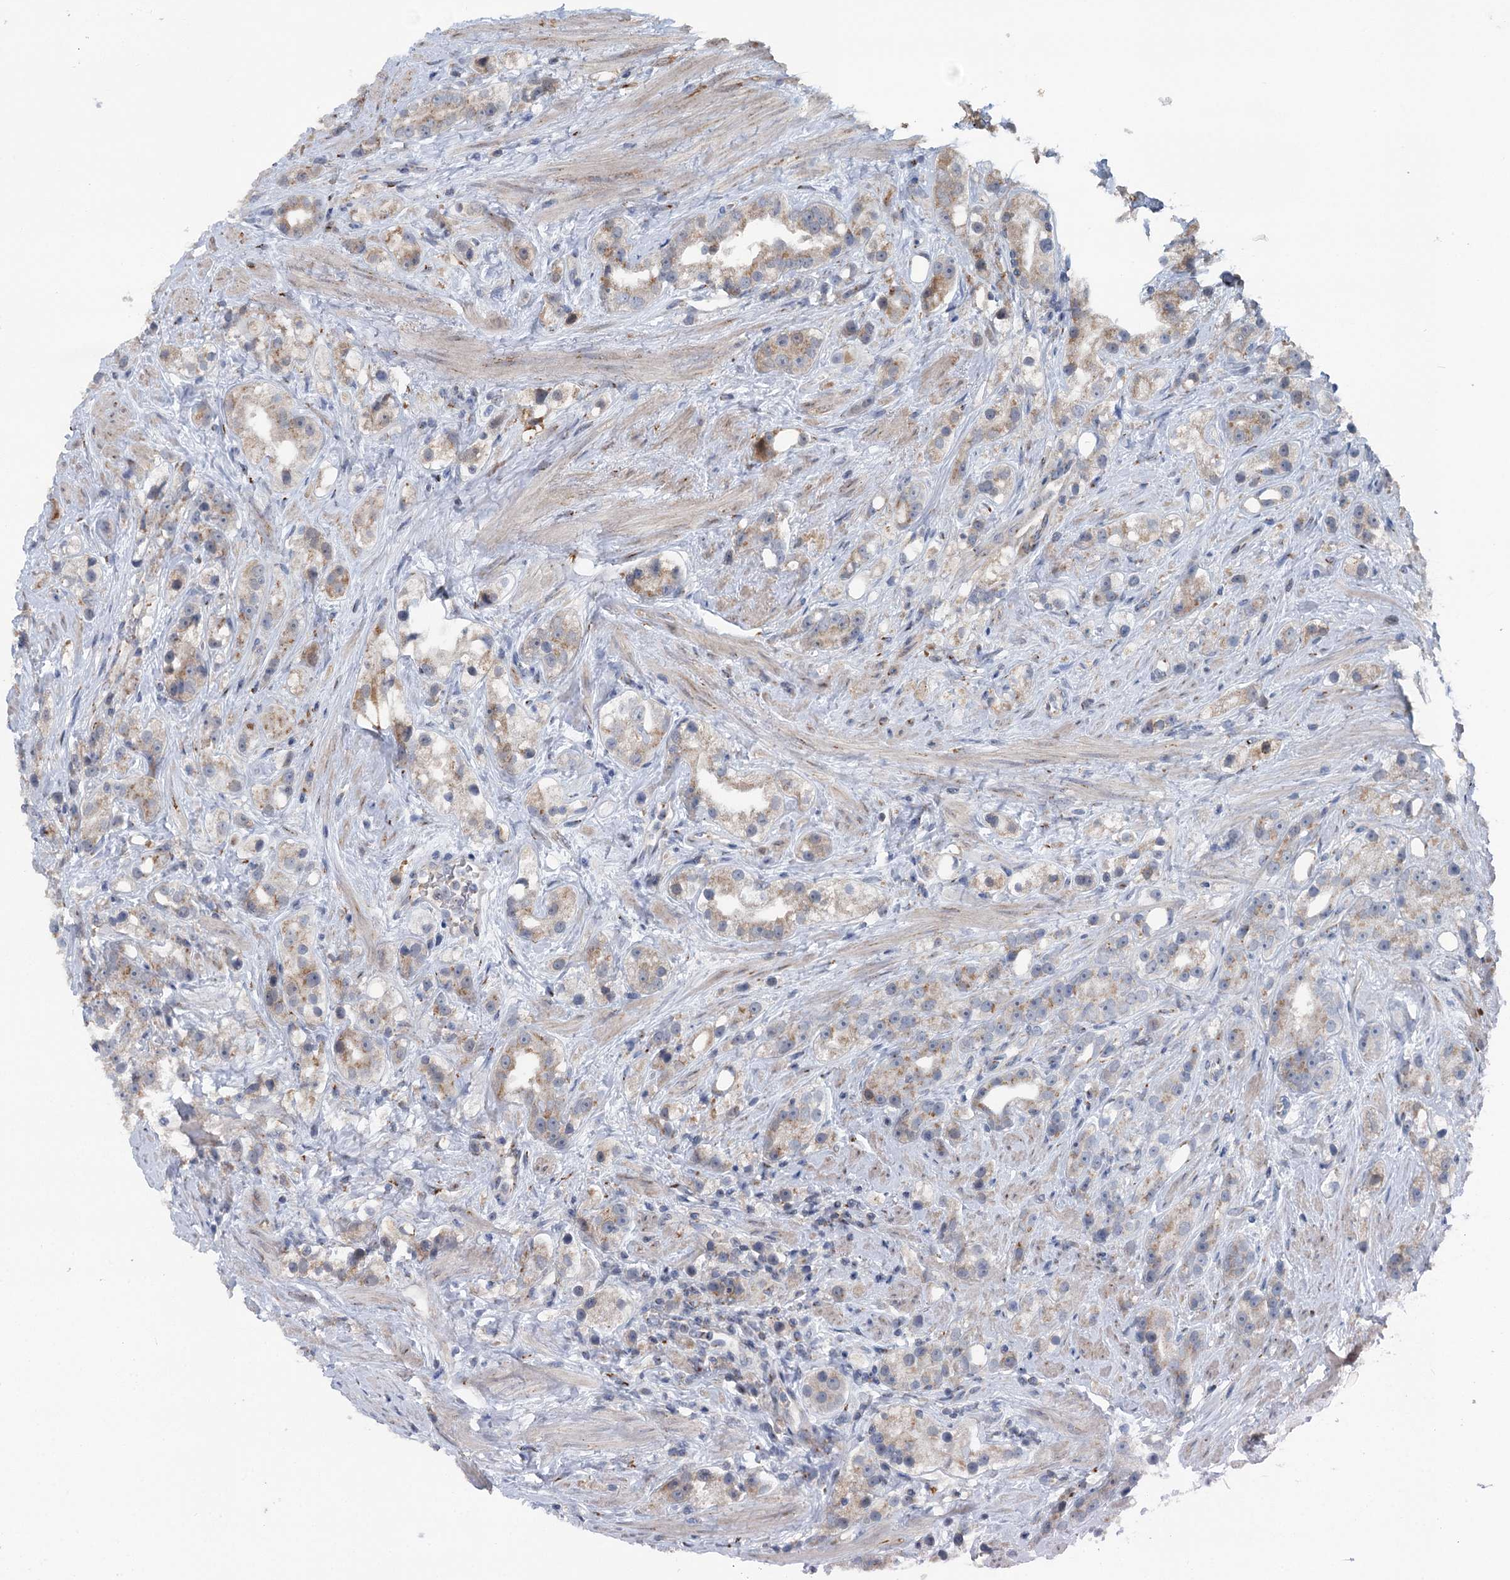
{"staining": {"intensity": "weak", "quantity": "25%-75%", "location": "cytoplasmic/membranous"}, "tissue": "prostate cancer", "cell_type": "Tumor cells", "image_type": "cancer", "snomed": [{"axis": "morphology", "description": "Adenocarcinoma, NOS"}, {"axis": "topography", "description": "Prostate"}], "caption": "A brown stain highlights weak cytoplasmic/membranous positivity of a protein in human prostate adenocarcinoma tumor cells. (IHC, brightfield microscopy, high magnification).", "gene": "ITIH5", "patient": {"sex": "male", "age": 79}}